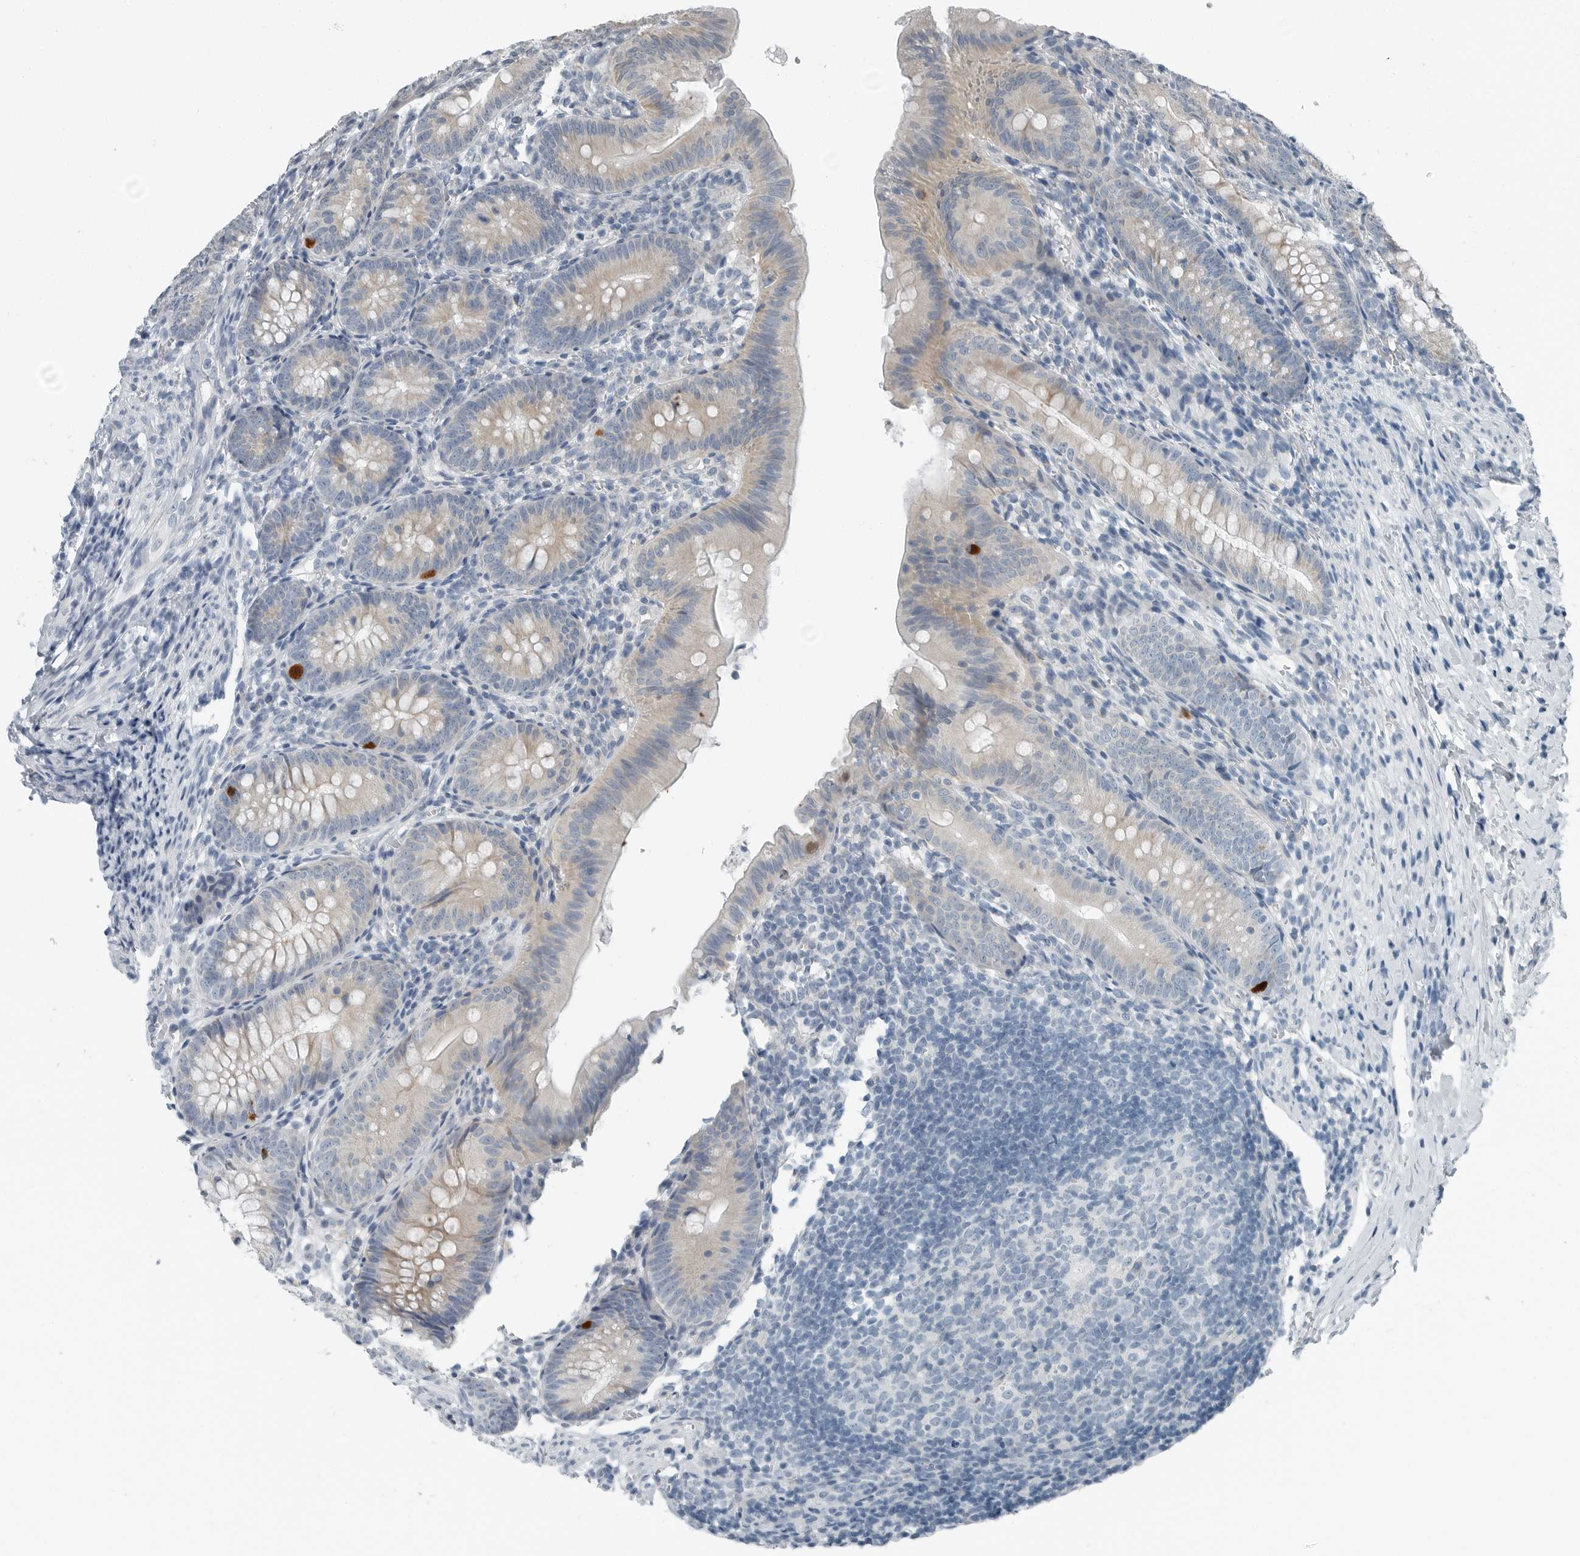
{"staining": {"intensity": "weak", "quantity": "25%-75%", "location": "cytoplasmic/membranous"}, "tissue": "appendix", "cell_type": "Glandular cells", "image_type": "normal", "snomed": [{"axis": "morphology", "description": "Normal tissue, NOS"}, {"axis": "topography", "description": "Appendix"}], "caption": "The image demonstrates staining of benign appendix, revealing weak cytoplasmic/membranous protein expression (brown color) within glandular cells. The protein of interest is stained brown, and the nuclei are stained in blue (DAB (3,3'-diaminobenzidine) IHC with brightfield microscopy, high magnification).", "gene": "ZPBP2", "patient": {"sex": "male", "age": 1}}